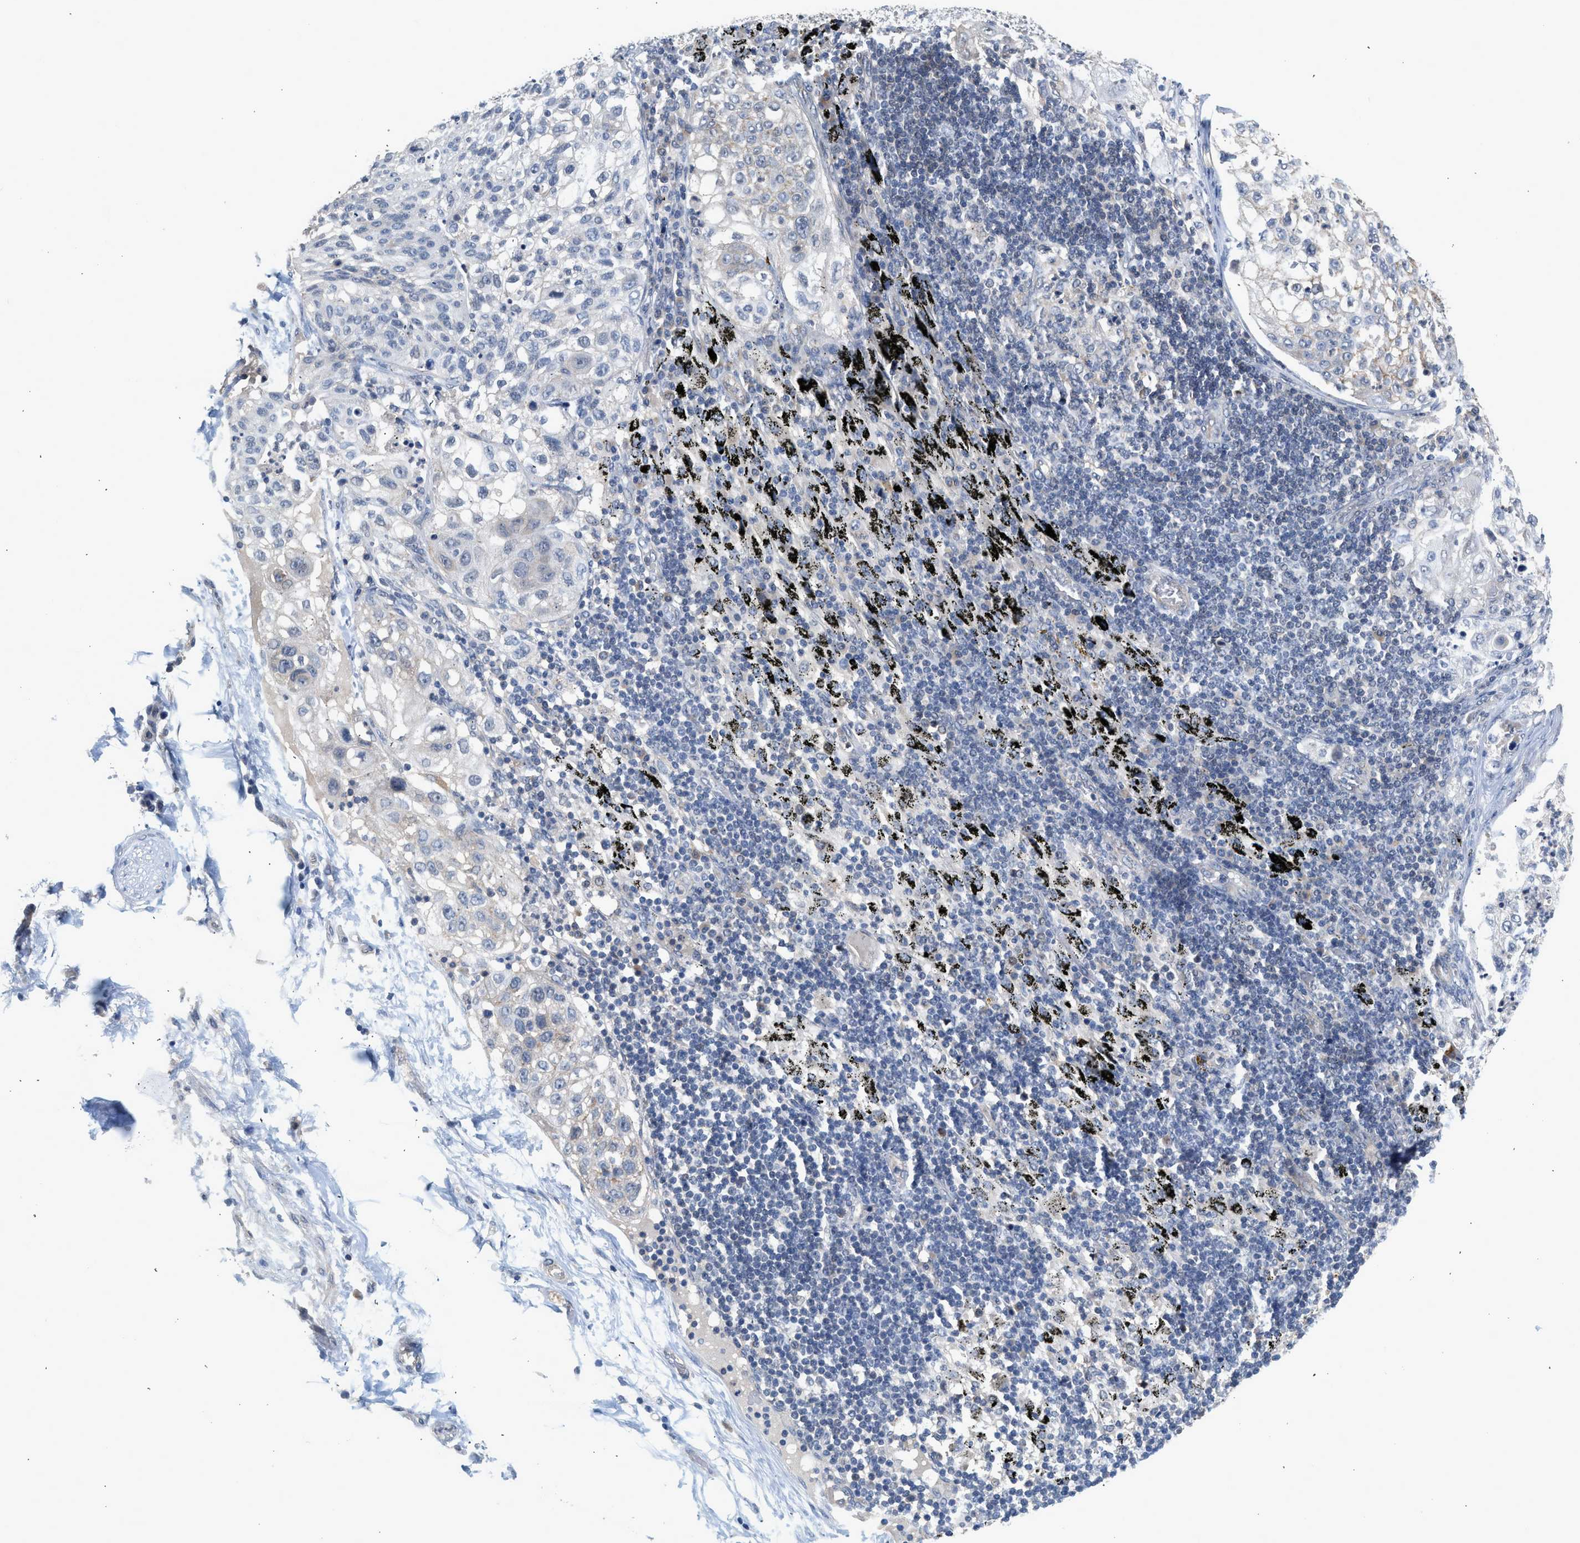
{"staining": {"intensity": "negative", "quantity": "none", "location": "none"}, "tissue": "lung cancer", "cell_type": "Tumor cells", "image_type": "cancer", "snomed": [{"axis": "morphology", "description": "Inflammation, NOS"}, {"axis": "morphology", "description": "Squamous cell carcinoma, NOS"}, {"axis": "topography", "description": "Lymph node"}, {"axis": "topography", "description": "Soft tissue"}, {"axis": "topography", "description": "Lung"}], "caption": "Protein analysis of lung squamous cell carcinoma shows no significant expression in tumor cells.", "gene": "CSF3R", "patient": {"sex": "male", "age": 66}}